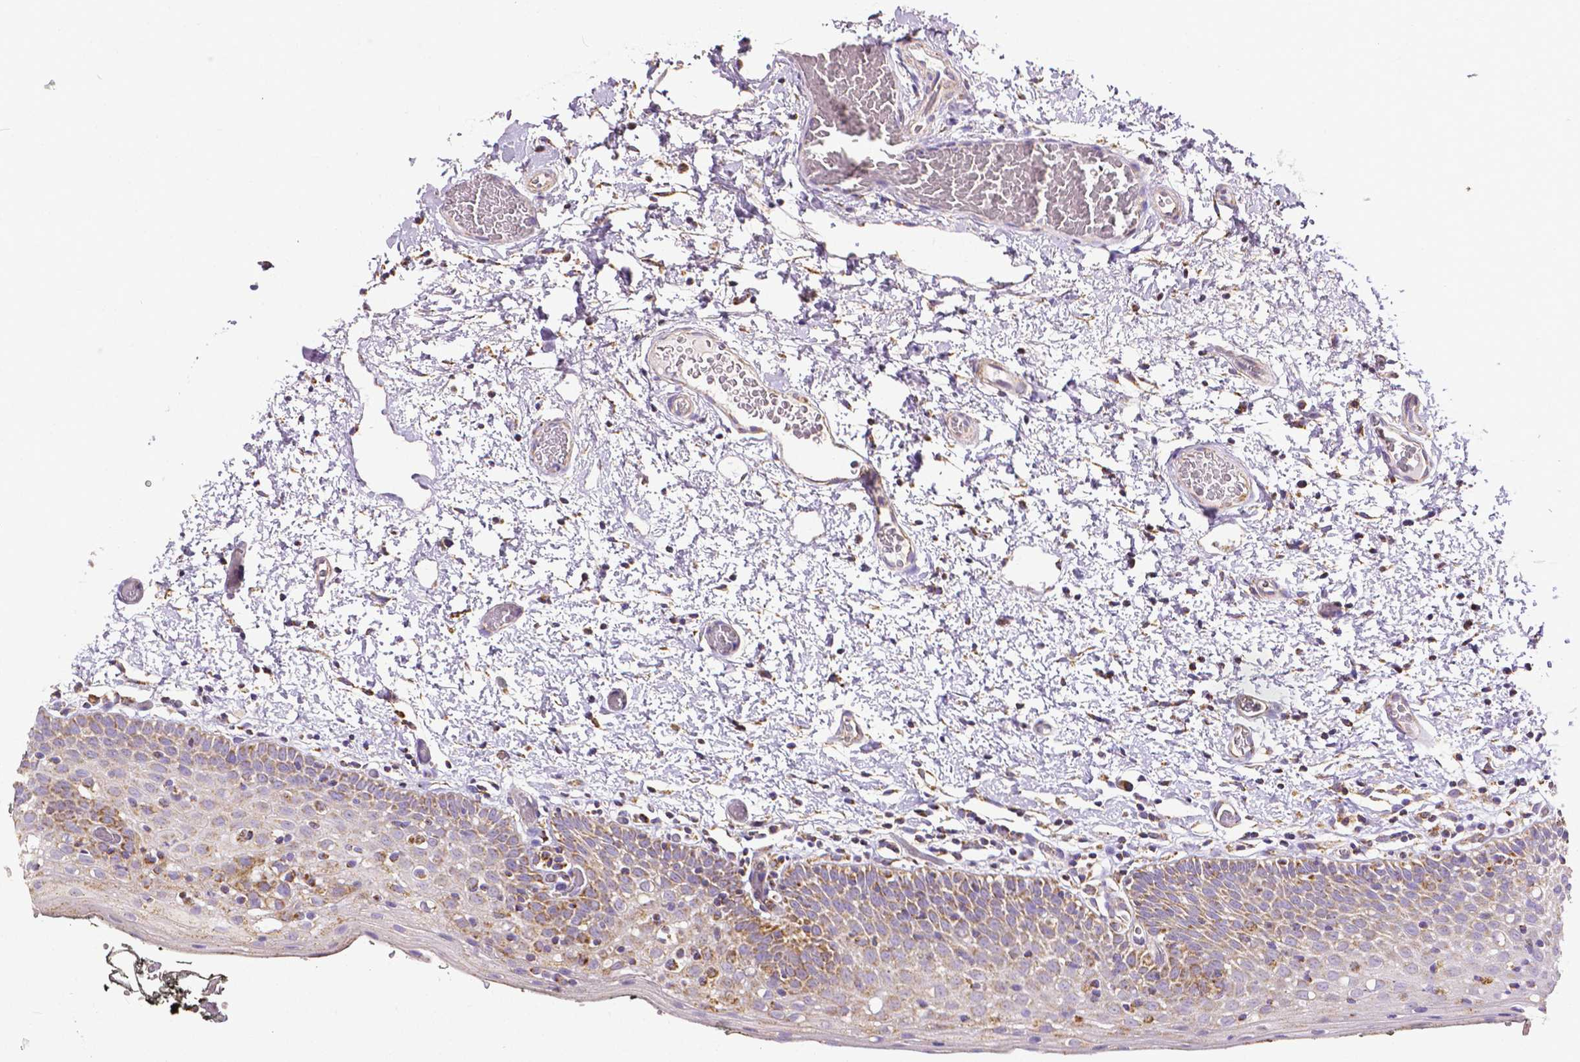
{"staining": {"intensity": "moderate", "quantity": "25%-75%", "location": "cytoplasmic/membranous"}, "tissue": "oral mucosa", "cell_type": "Squamous epithelial cells", "image_type": "normal", "snomed": [{"axis": "morphology", "description": "Normal tissue, NOS"}, {"axis": "morphology", "description": "Squamous cell carcinoma, NOS"}, {"axis": "topography", "description": "Oral tissue"}, {"axis": "topography", "description": "Head-Neck"}], "caption": "Immunohistochemical staining of normal oral mucosa displays 25%-75% levels of moderate cytoplasmic/membranous protein positivity in approximately 25%-75% of squamous epithelial cells.", "gene": "MACC1", "patient": {"sex": "male", "age": 69}}